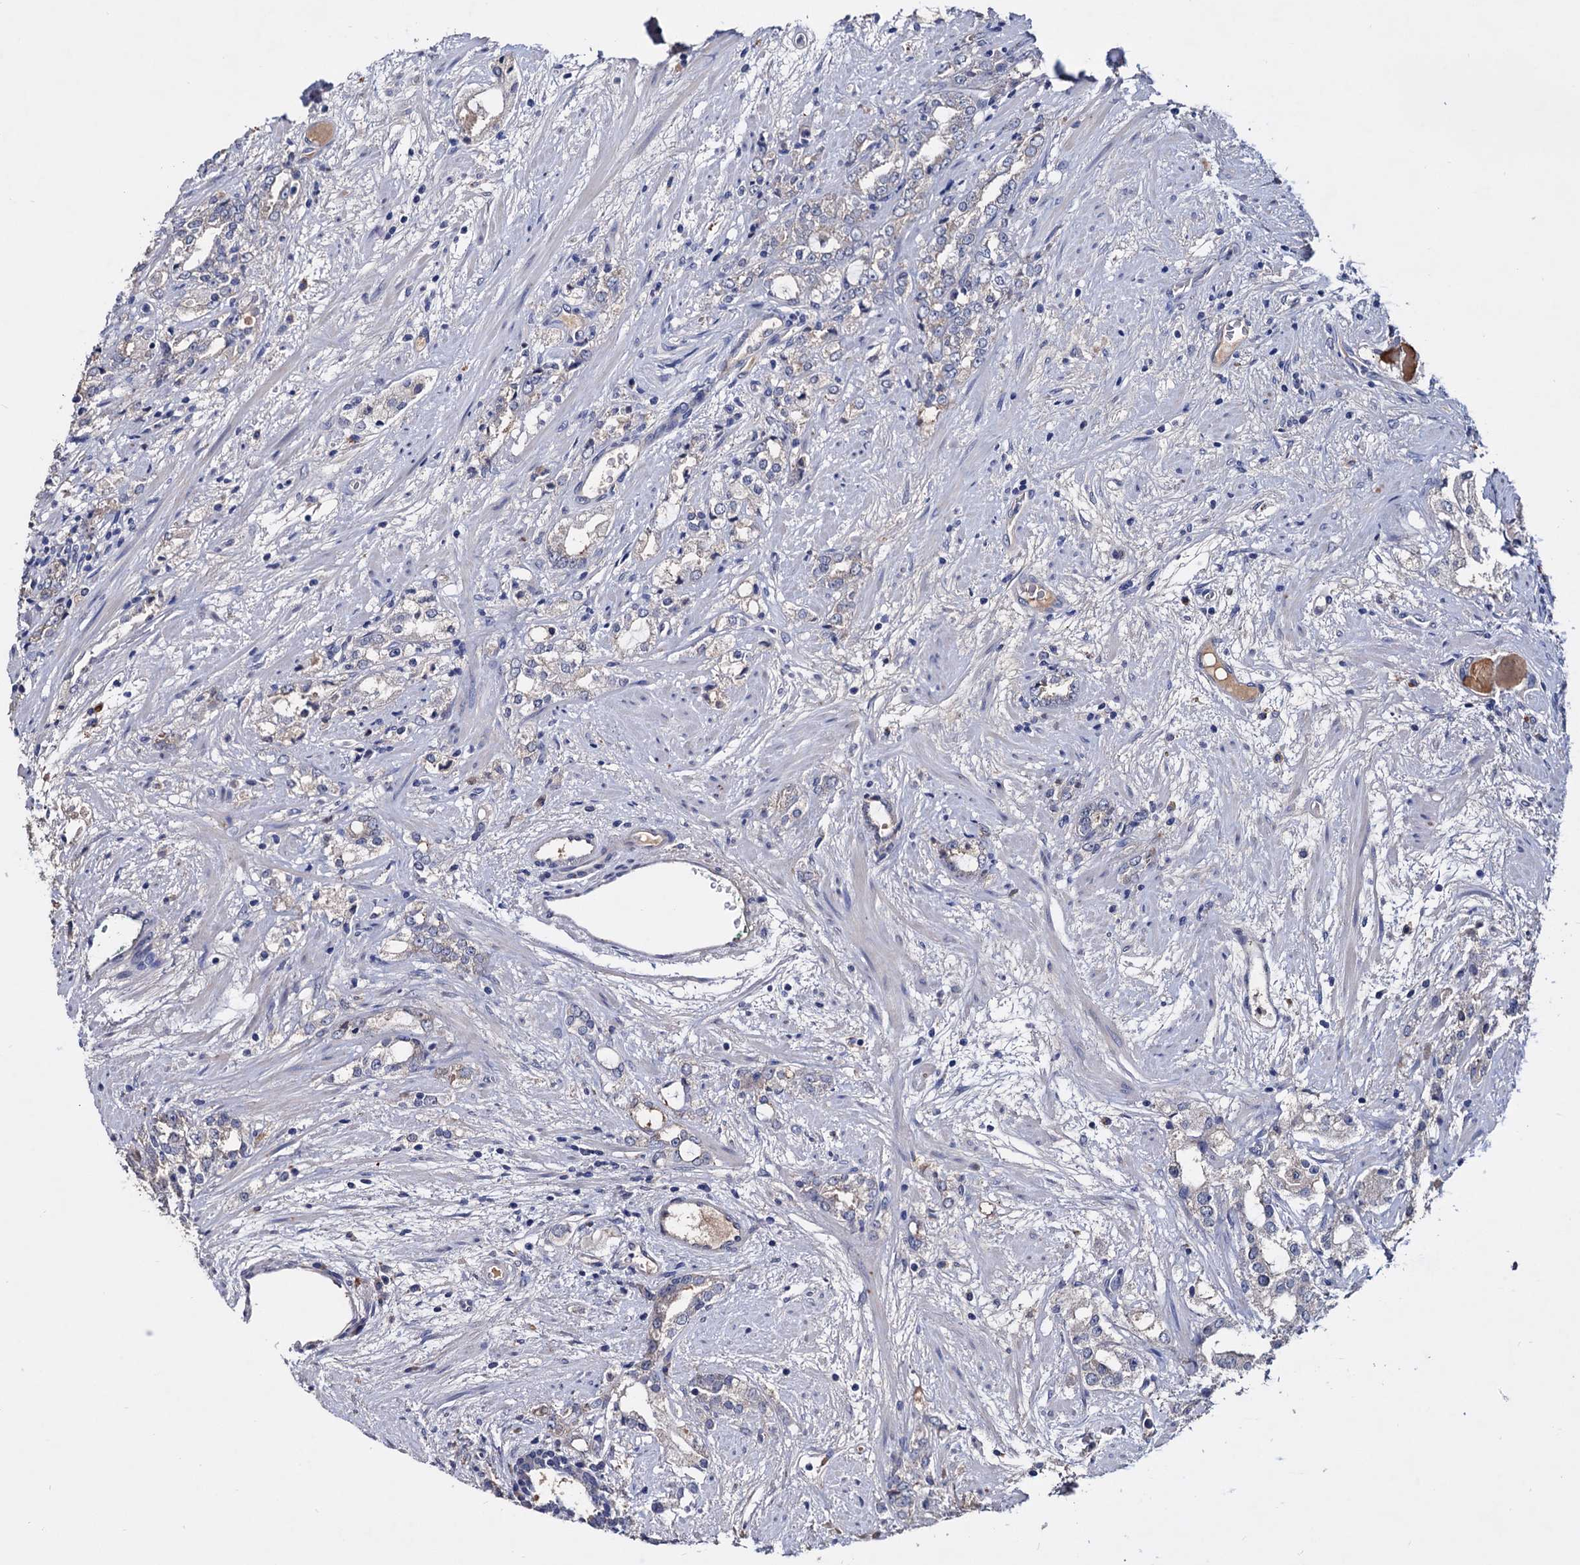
{"staining": {"intensity": "negative", "quantity": "none", "location": "none"}, "tissue": "prostate cancer", "cell_type": "Tumor cells", "image_type": "cancer", "snomed": [{"axis": "morphology", "description": "Adenocarcinoma, High grade"}, {"axis": "topography", "description": "Prostate"}], "caption": "The histopathology image shows no staining of tumor cells in prostate cancer.", "gene": "NPAS4", "patient": {"sex": "male", "age": 64}}